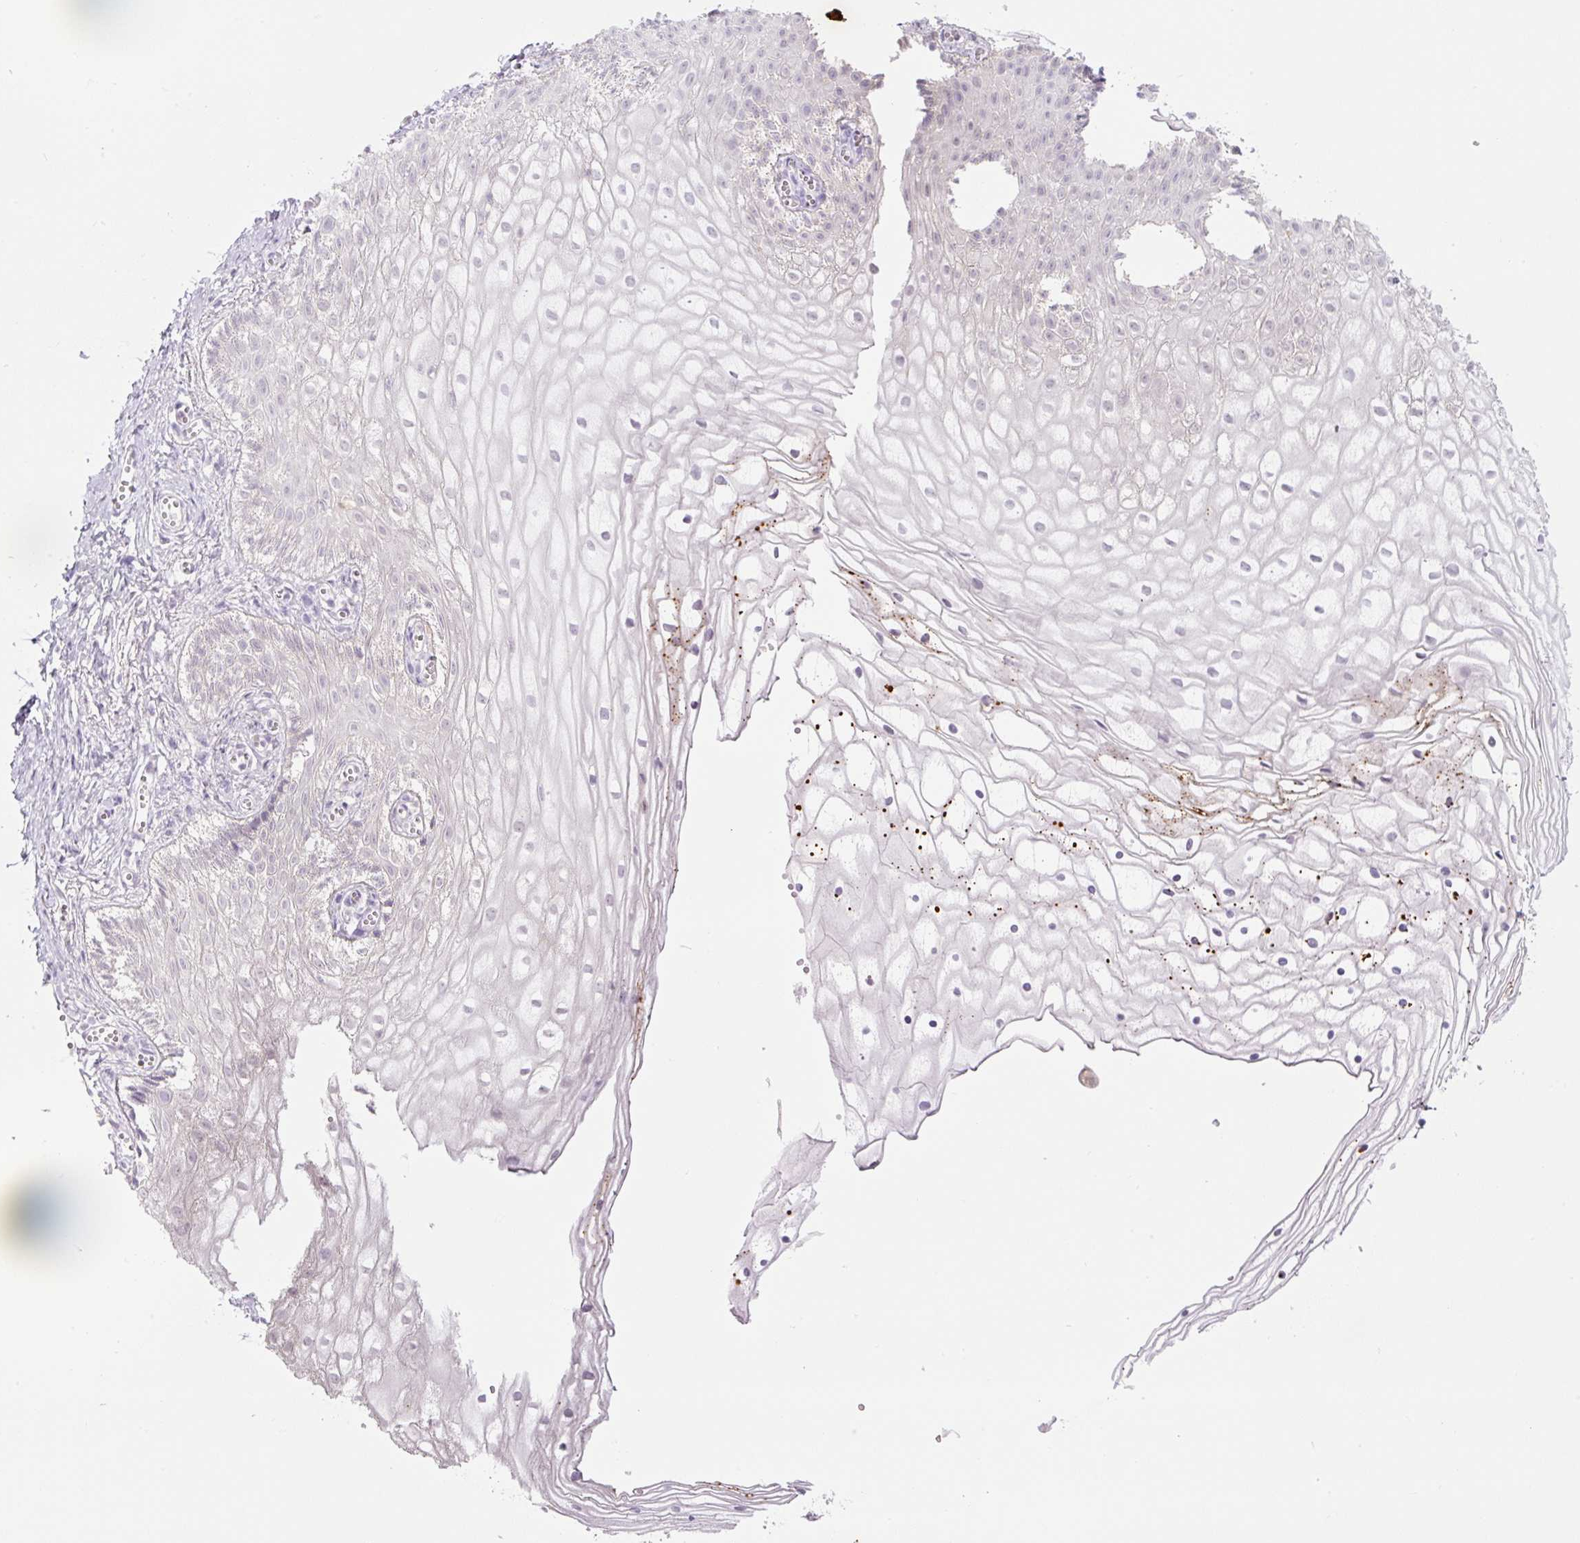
{"staining": {"intensity": "negative", "quantity": "none", "location": "none"}, "tissue": "vagina", "cell_type": "Squamous epithelial cells", "image_type": "normal", "snomed": [{"axis": "morphology", "description": "Normal tissue, NOS"}, {"axis": "topography", "description": "Vagina"}], "caption": "Protein analysis of normal vagina exhibits no significant staining in squamous epithelial cells.", "gene": "SPSB2", "patient": {"sex": "female", "age": 56}}